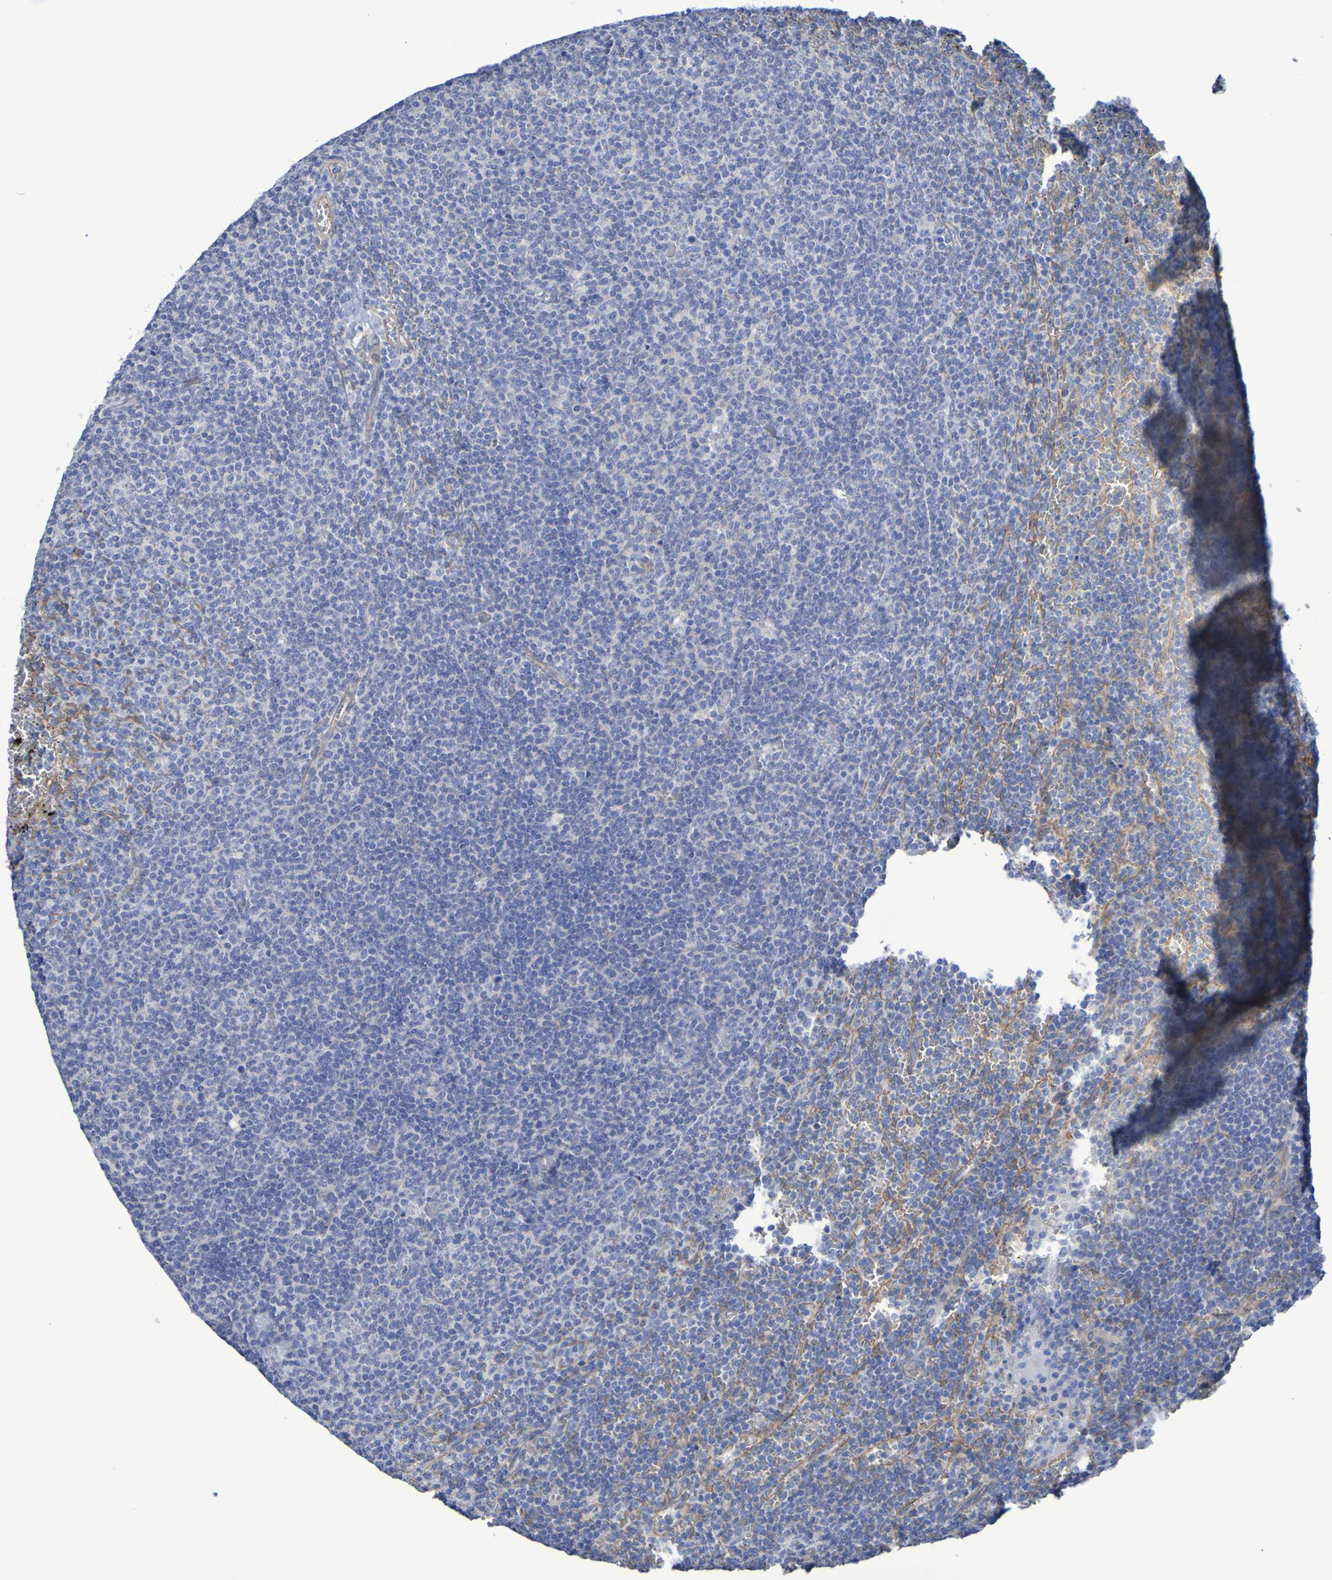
{"staining": {"intensity": "negative", "quantity": "none", "location": "none"}, "tissue": "lymphoma", "cell_type": "Tumor cells", "image_type": "cancer", "snomed": [{"axis": "morphology", "description": "Malignant lymphoma, non-Hodgkin's type, Low grade"}, {"axis": "topography", "description": "Spleen"}], "caption": "Immunohistochemistry (IHC) of human malignant lymphoma, non-Hodgkin's type (low-grade) exhibits no positivity in tumor cells.", "gene": "LPP", "patient": {"sex": "female", "age": 50}}